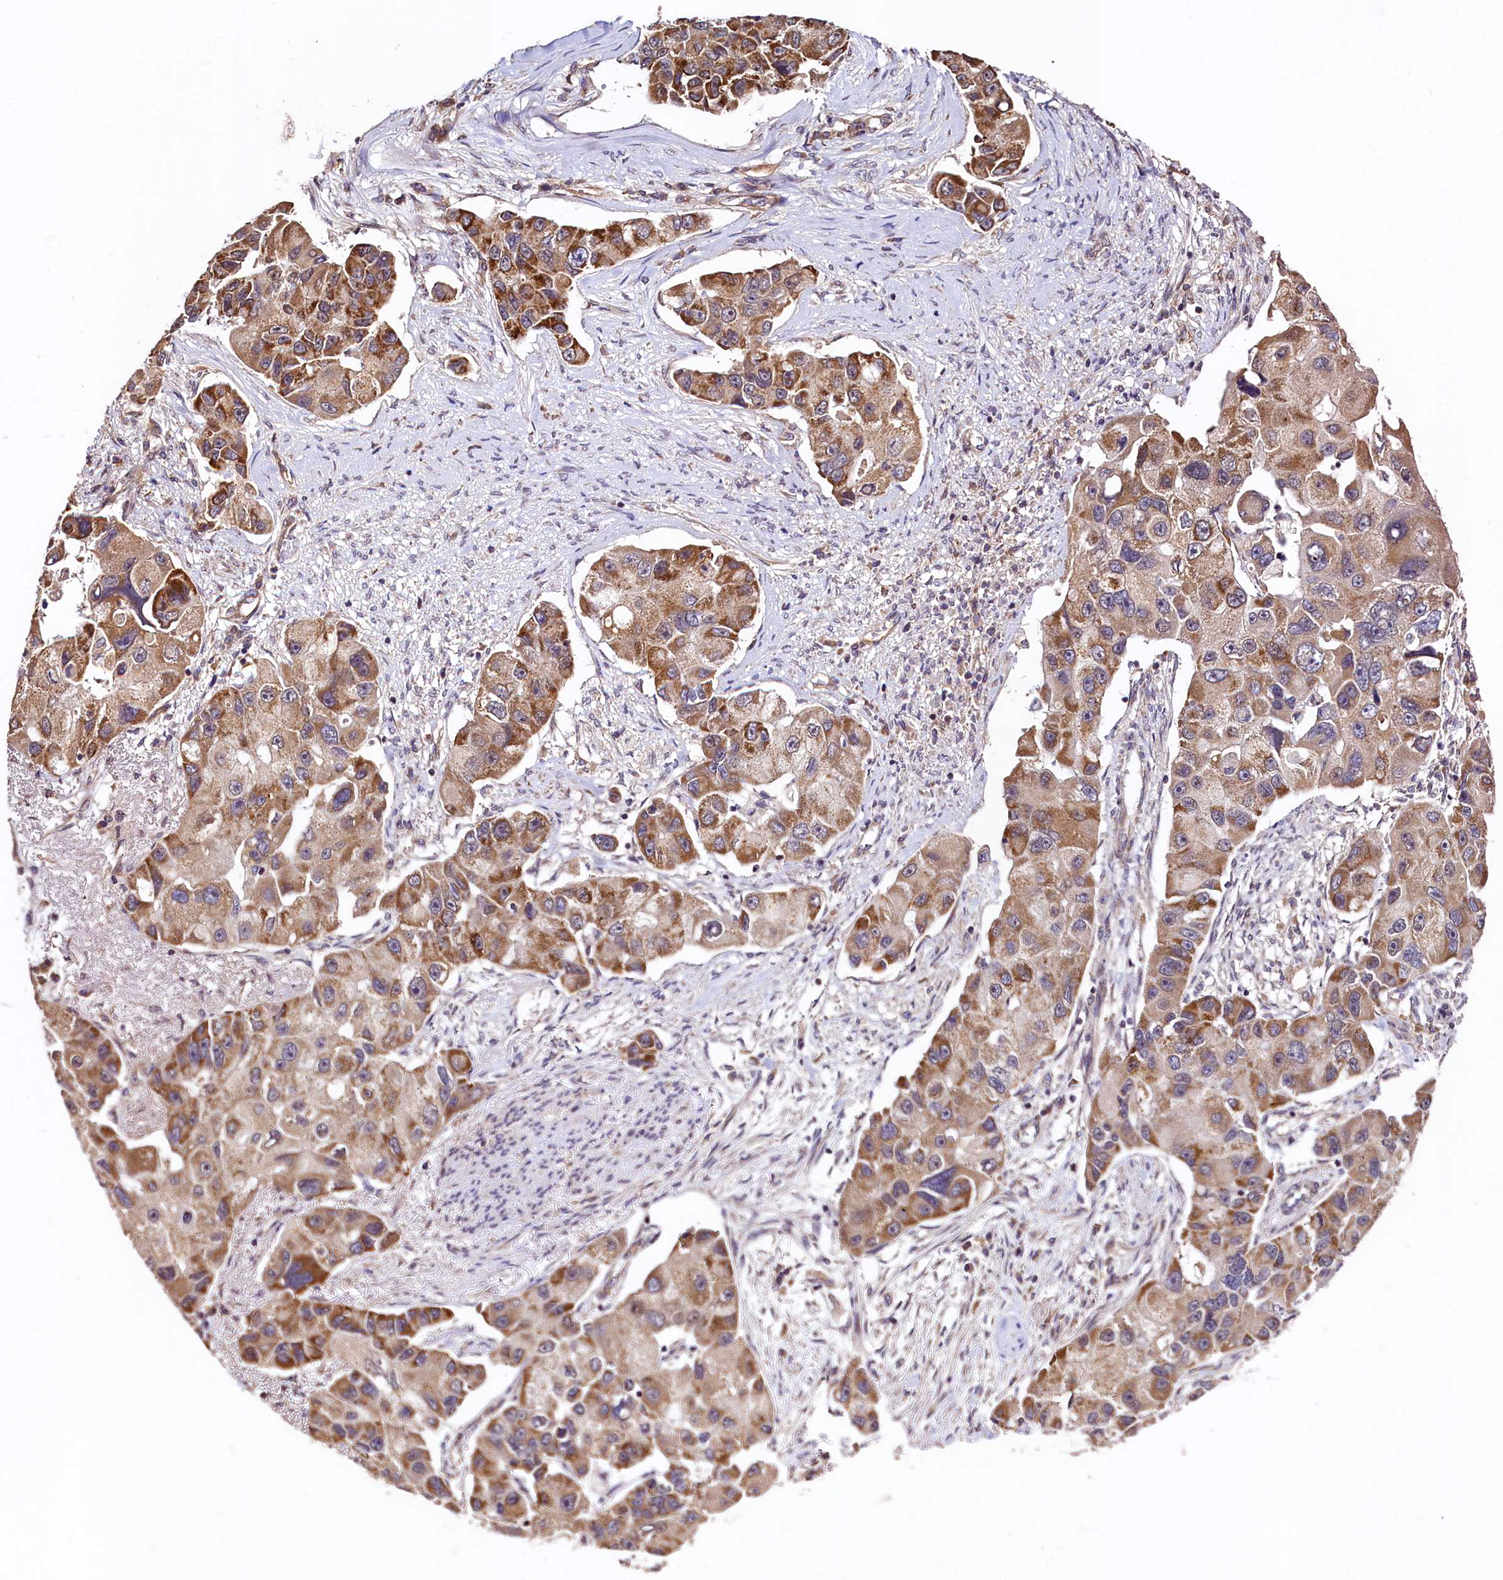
{"staining": {"intensity": "strong", "quantity": "<25%", "location": "cytoplasmic/membranous"}, "tissue": "lung cancer", "cell_type": "Tumor cells", "image_type": "cancer", "snomed": [{"axis": "morphology", "description": "Adenocarcinoma, NOS"}, {"axis": "topography", "description": "Lung"}], "caption": "The histopathology image shows a brown stain indicating the presence of a protein in the cytoplasmic/membranous of tumor cells in lung cancer.", "gene": "RBFA", "patient": {"sex": "female", "age": 54}}